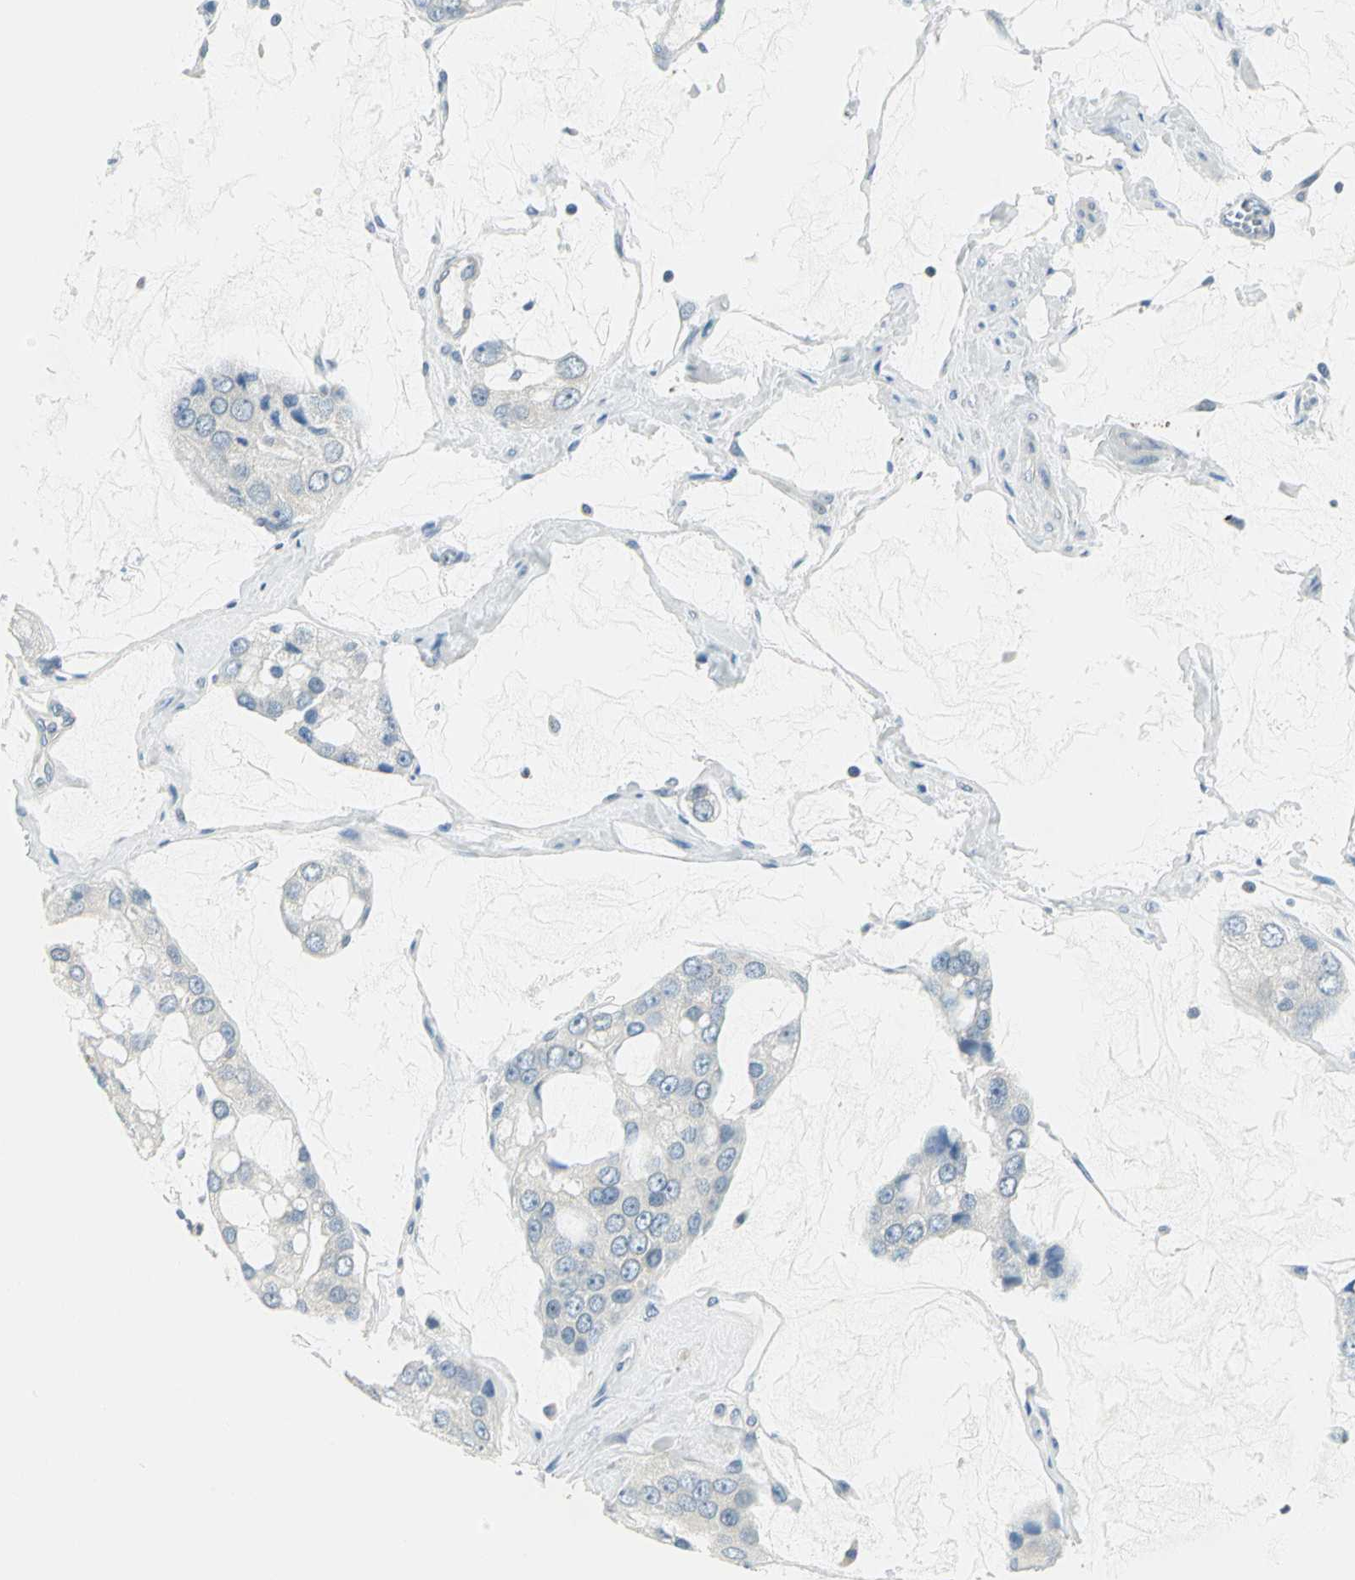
{"staining": {"intensity": "negative", "quantity": "none", "location": "none"}, "tissue": "prostate cancer", "cell_type": "Tumor cells", "image_type": "cancer", "snomed": [{"axis": "morphology", "description": "Adenocarcinoma, High grade"}, {"axis": "topography", "description": "Prostate"}], "caption": "A high-resolution histopathology image shows immunohistochemistry (IHC) staining of high-grade adenocarcinoma (prostate), which exhibits no significant positivity in tumor cells.", "gene": "ALDOA", "patient": {"sex": "male", "age": 67}}